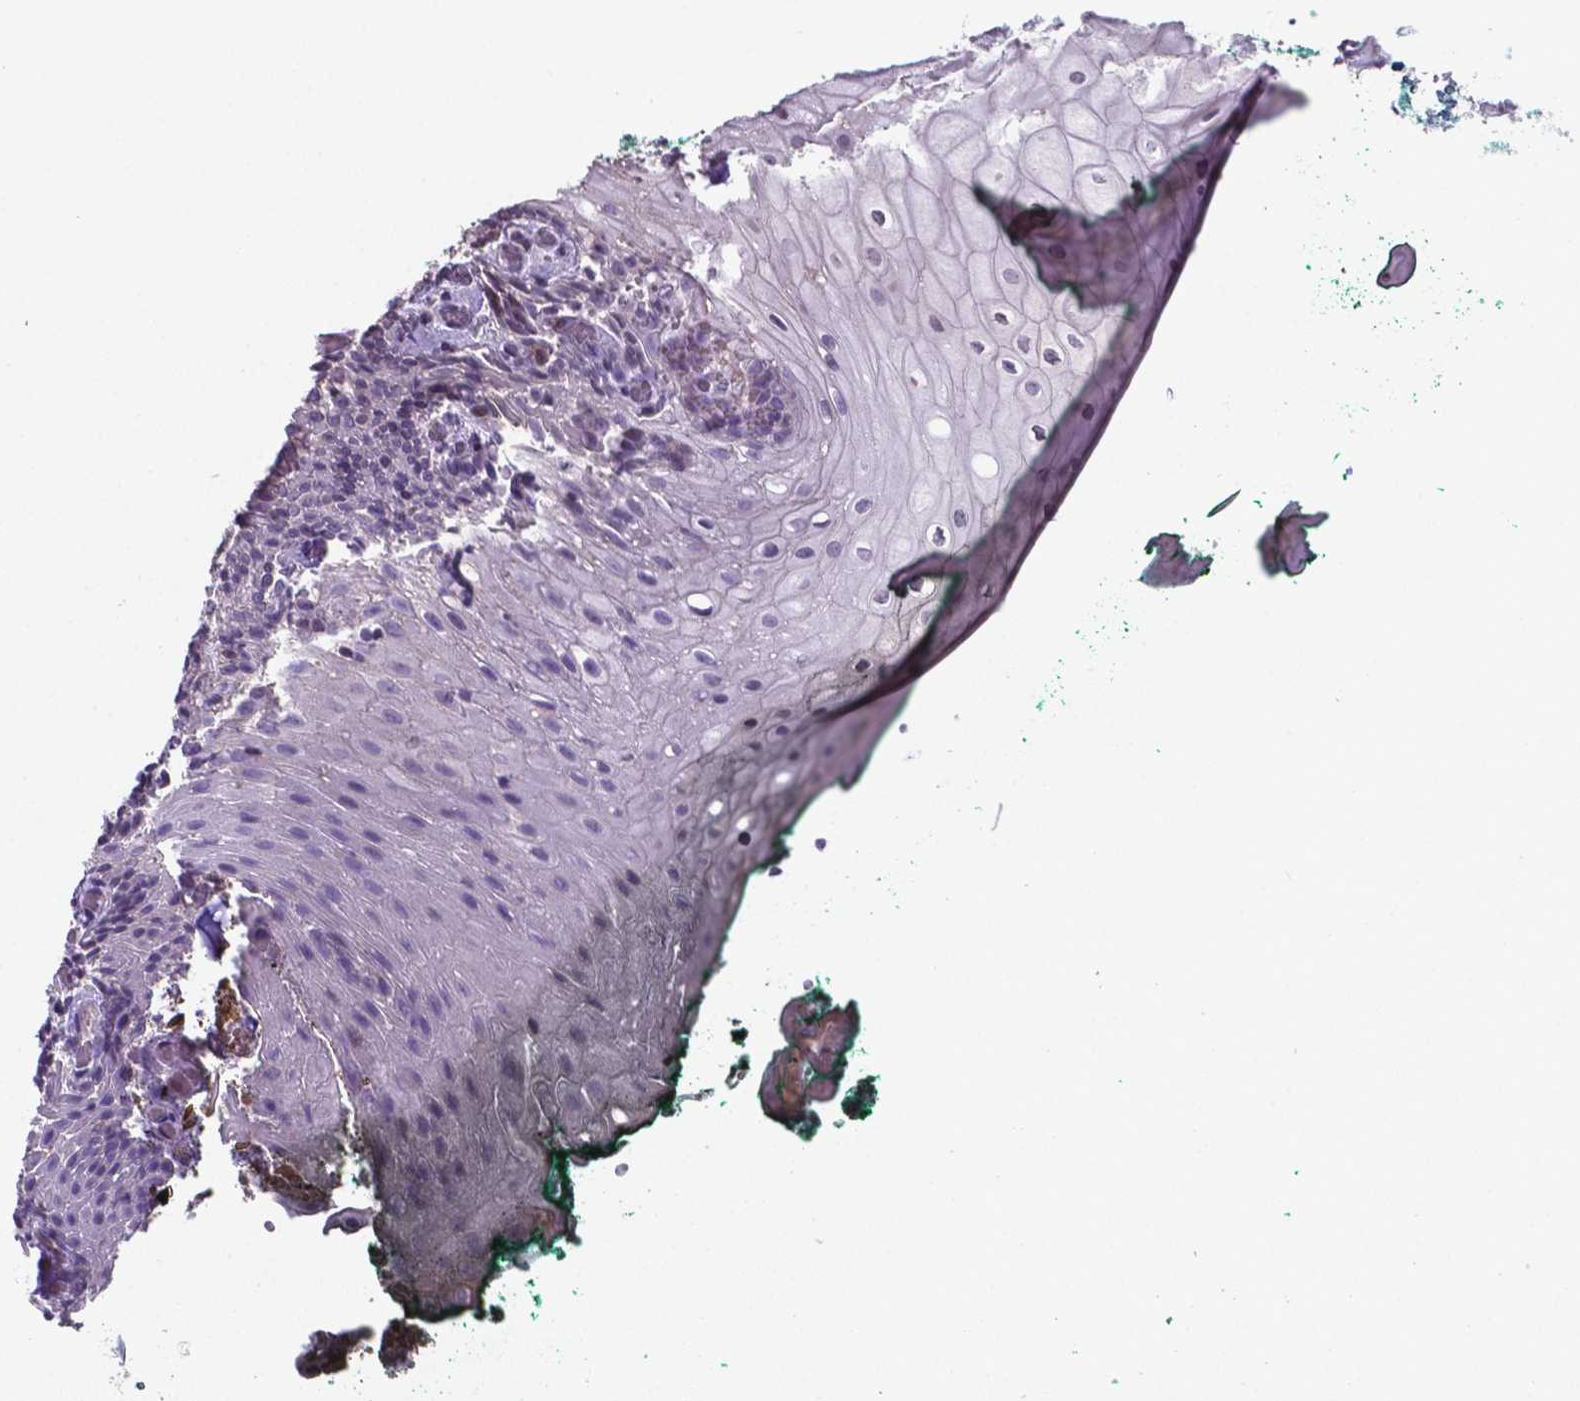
{"staining": {"intensity": "weak", "quantity": "<25%", "location": "nuclear"}, "tissue": "oral mucosa", "cell_type": "Squamous epithelial cells", "image_type": "normal", "snomed": [{"axis": "morphology", "description": "Normal tissue, NOS"}, {"axis": "topography", "description": "Oral tissue"}, {"axis": "topography", "description": "Head-Neck"}], "caption": "This photomicrograph is of benign oral mucosa stained with immunohistochemistry (IHC) to label a protein in brown with the nuclei are counter-stained blue. There is no staining in squamous epithelial cells.", "gene": "MLC1", "patient": {"sex": "female", "age": 68}}